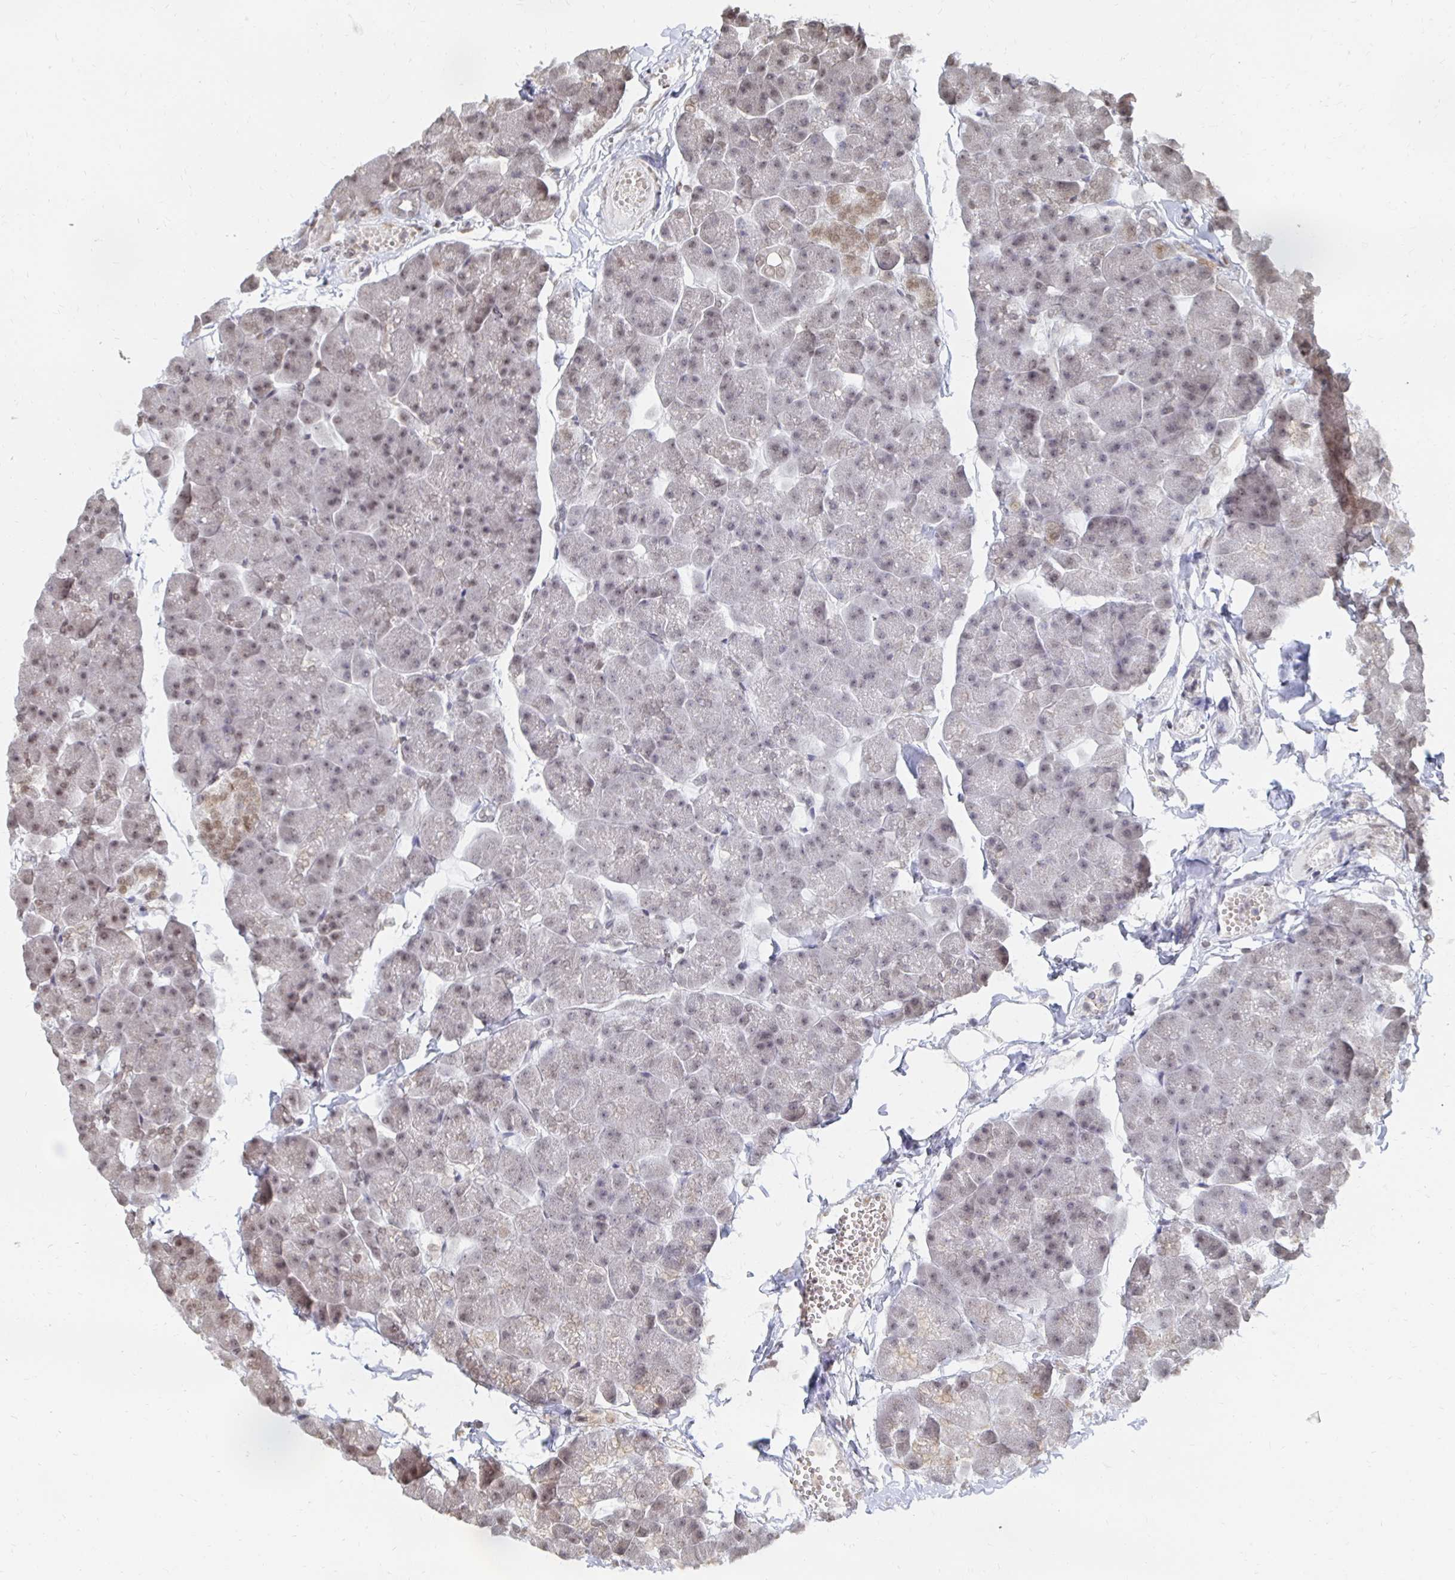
{"staining": {"intensity": "moderate", "quantity": "25%-75%", "location": "nuclear"}, "tissue": "pancreas", "cell_type": "Exocrine glandular cells", "image_type": "normal", "snomed": [{"axis": "morphology", "description": "Normal tissue, NOS"}, {"axis": "topography", "description": "Pancreas"}], "caption": "A photomicrograph of pancreas stained for a protein reveals moderate nuclear brown staining in exocrine glandular cells. (Stains: DAB (3,3'-diaminobenzidine) in brown, nuclei in blue, Microscopy: brightfield microscopy at high magnification).", "gene": "GTF3C6", "patient": {"sex": "male", "age": 35}}